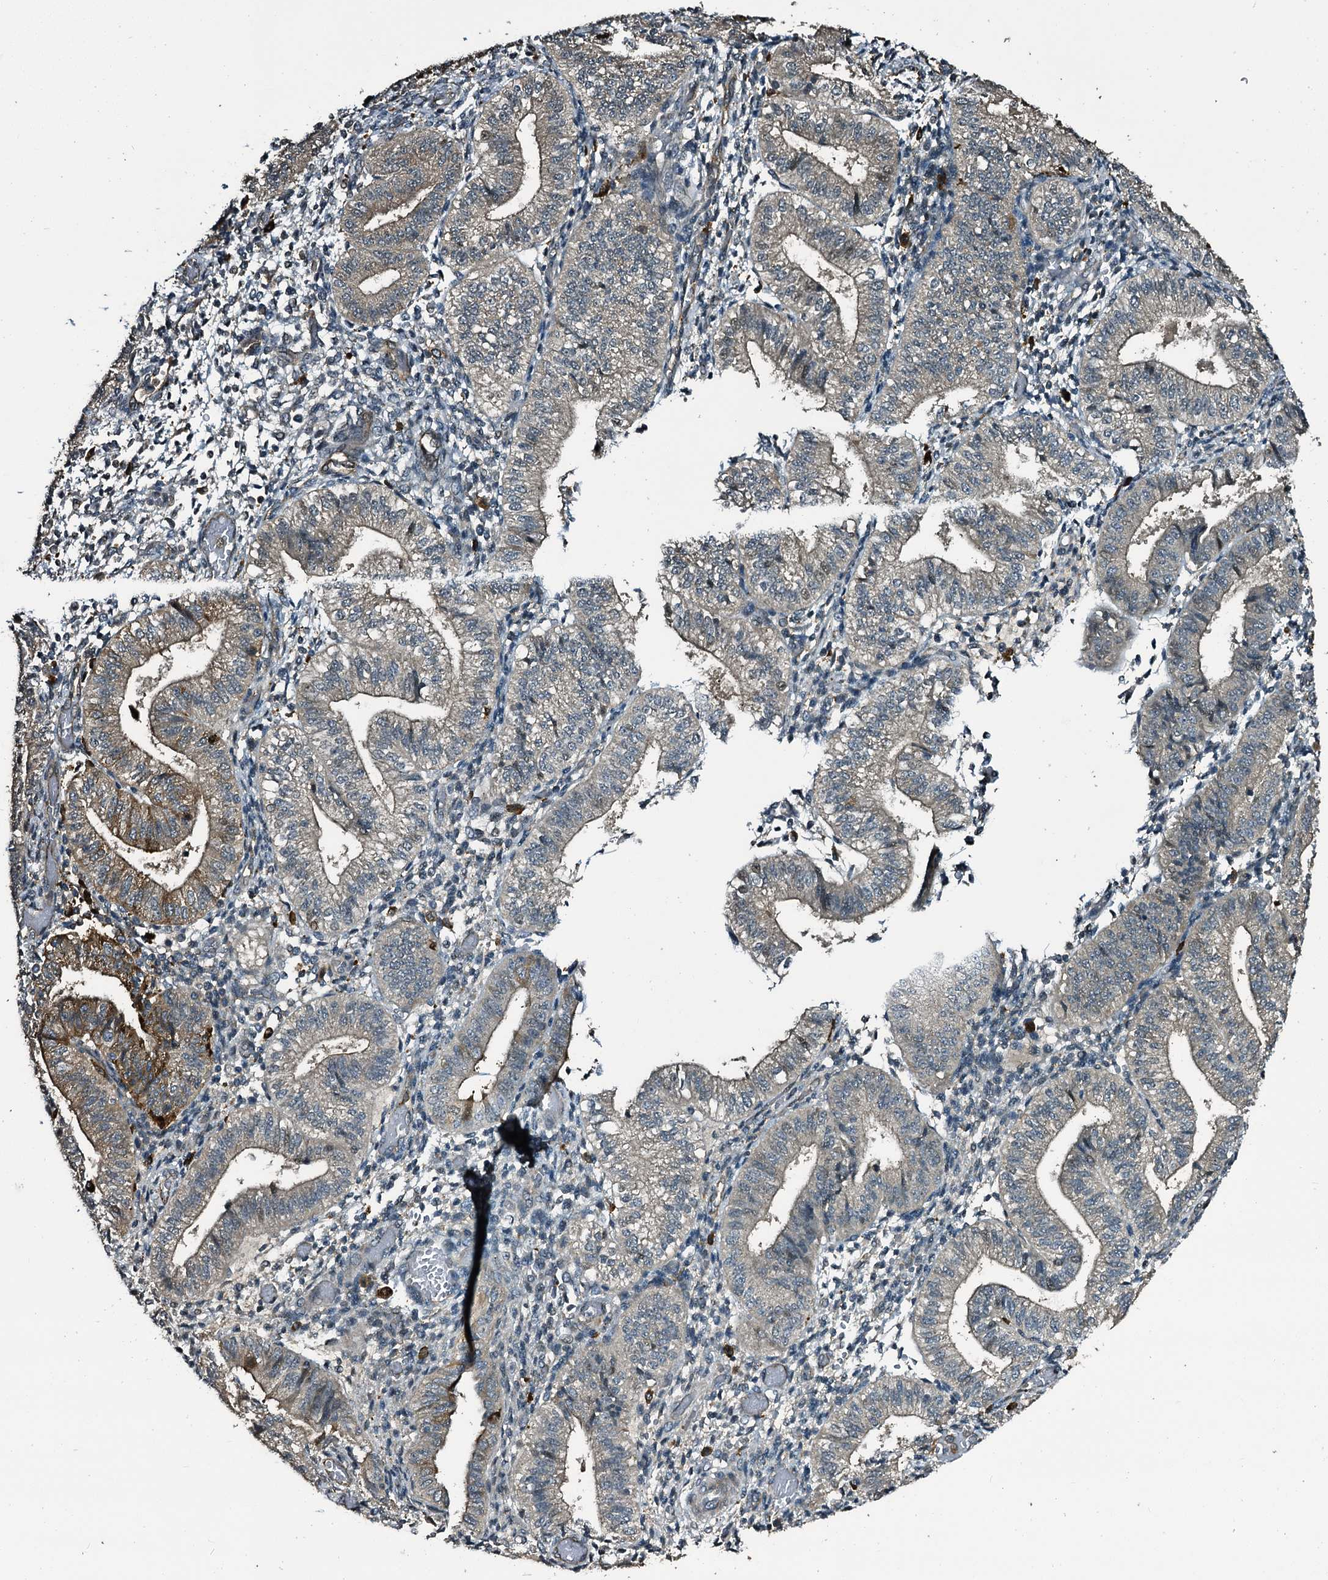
{"staining": {"intensity": "negative", "quantity": "none", "location": "none"}, "tissue": "endometrium", "cell_type": "Cells in endometrial stroma", "image_type": "normal", "snomed": [{"axis": "morphology", "description": "Normal tissue, NOS"}, {"axis": "topography", "description": "Endometrium"}], "caption": "Cells in endometrial stroma are negative for brown protein staining in unremarkable endometrium. (DAB (3,3'-diaminobenzidine) immunohistochemistry, high magnification).", "gene": "TPGS2", "patient": {"sex": "female", "age": 34}}